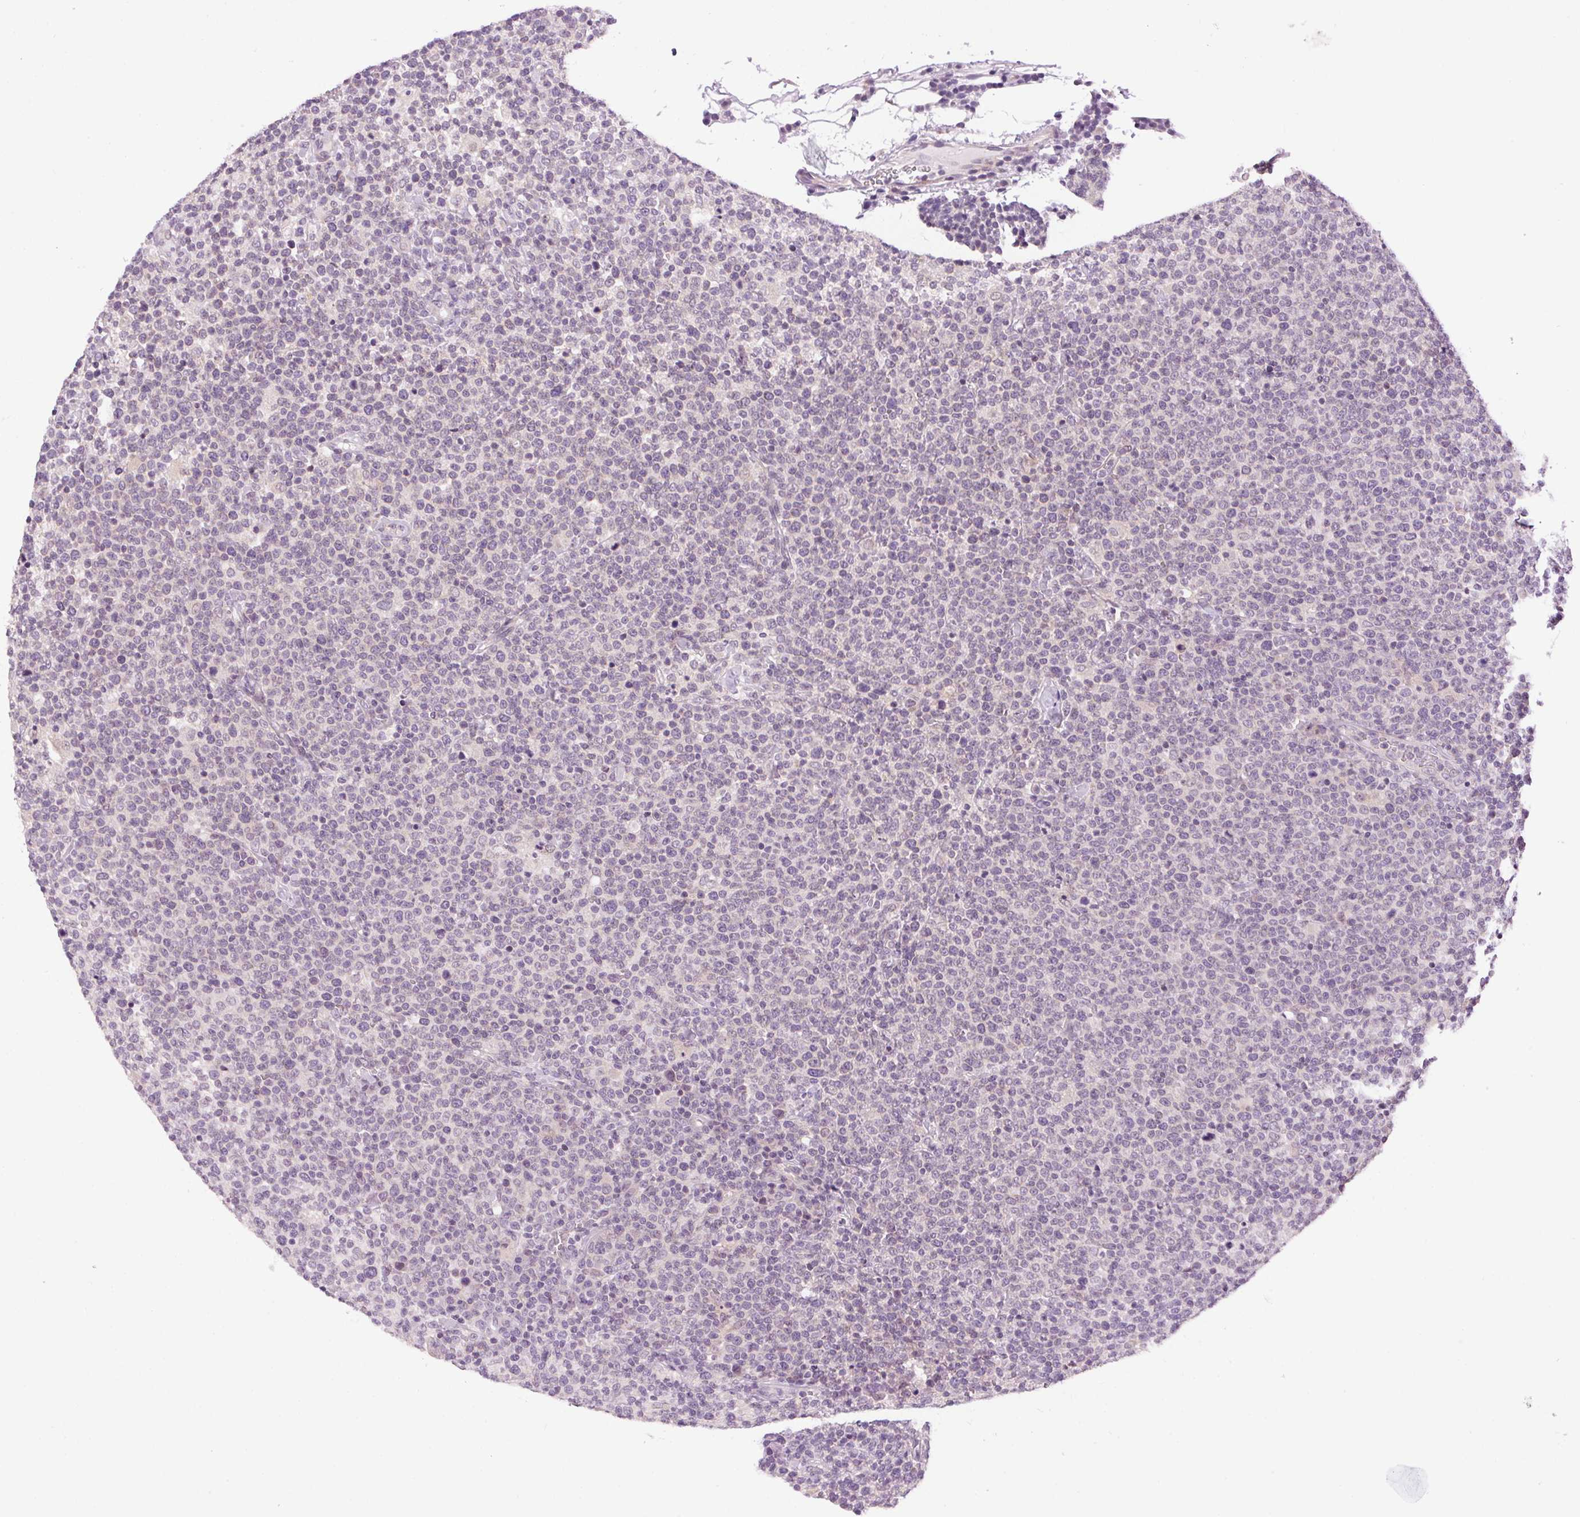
{"staining": {"intensity": "negative", "quantity": "none", "location": "none"}, "tissue": "lymphoma", "cell_type": "Tumor cells", "image_type": "cancer", "snomed": [{"axis": "morphology", "description": "Malignant lymphoma, non-Hodgkin's type, High grade"}, {"axis": "topography", "description": "Lymph node"}], "caption": "Immunohistochemical staining of human lymphoma exhibits no significant expression in tumor cells.", "gene": "SMIM13", "patient": {"sex": "male", "age": 61}}